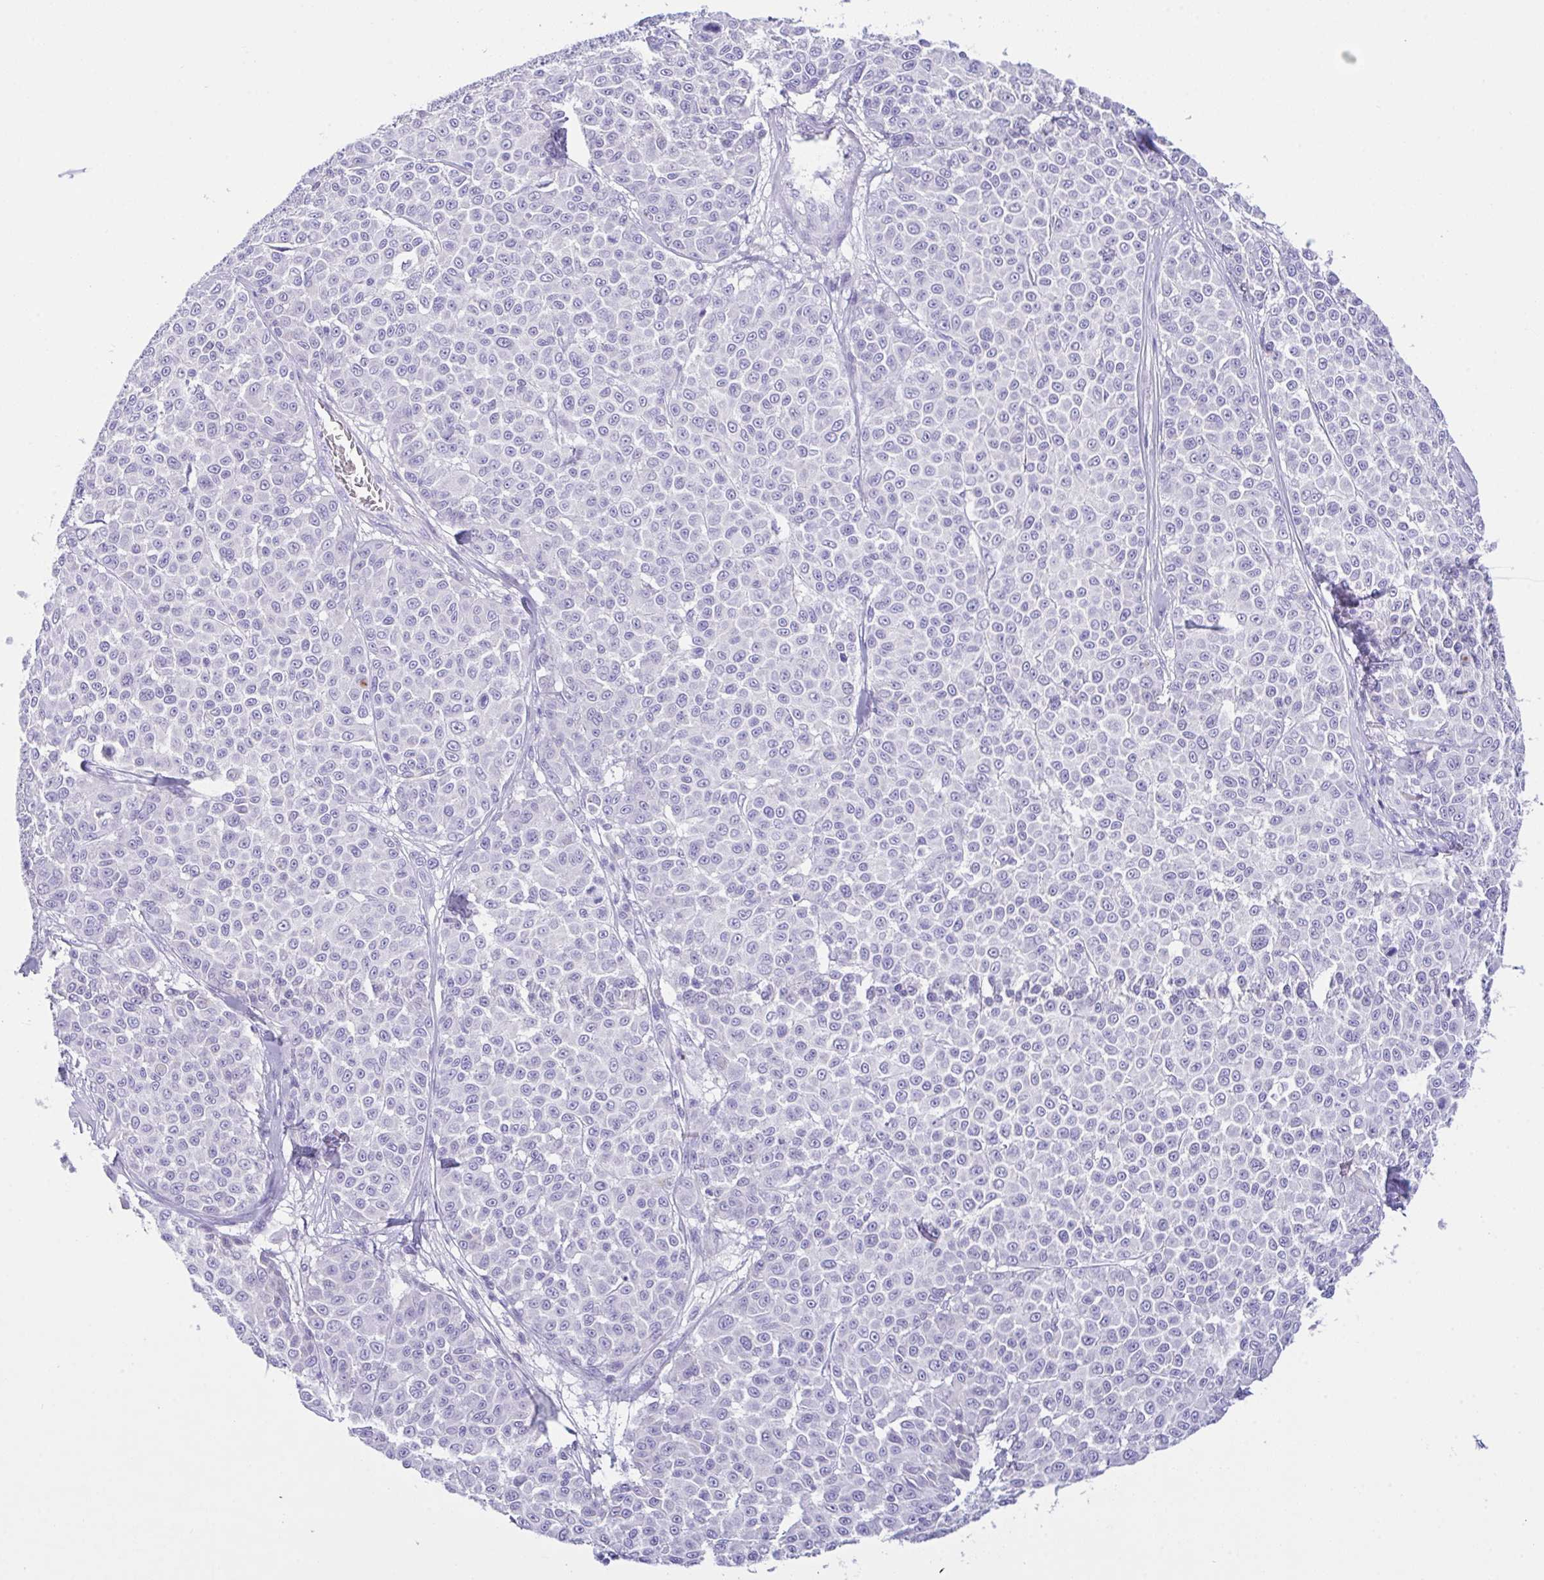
{"staining": {"intensity": "negative", "quantity": "none", "location": "none"}, "tissue": "melanoma", "cell_type": "Tumor cells", "image_type": "cancer", "snomed": [{"axis": "morphology", "description": "Malignant melanoma, NOS"}, {"axis": "topography", "description": "Skin"}], "caption": "This is a image of immunohistochemistry staining of melanoma, which shows no staining in tumor cells.", "gene": "FBXL20", "patient": {"sex": "male", "age": 46}}